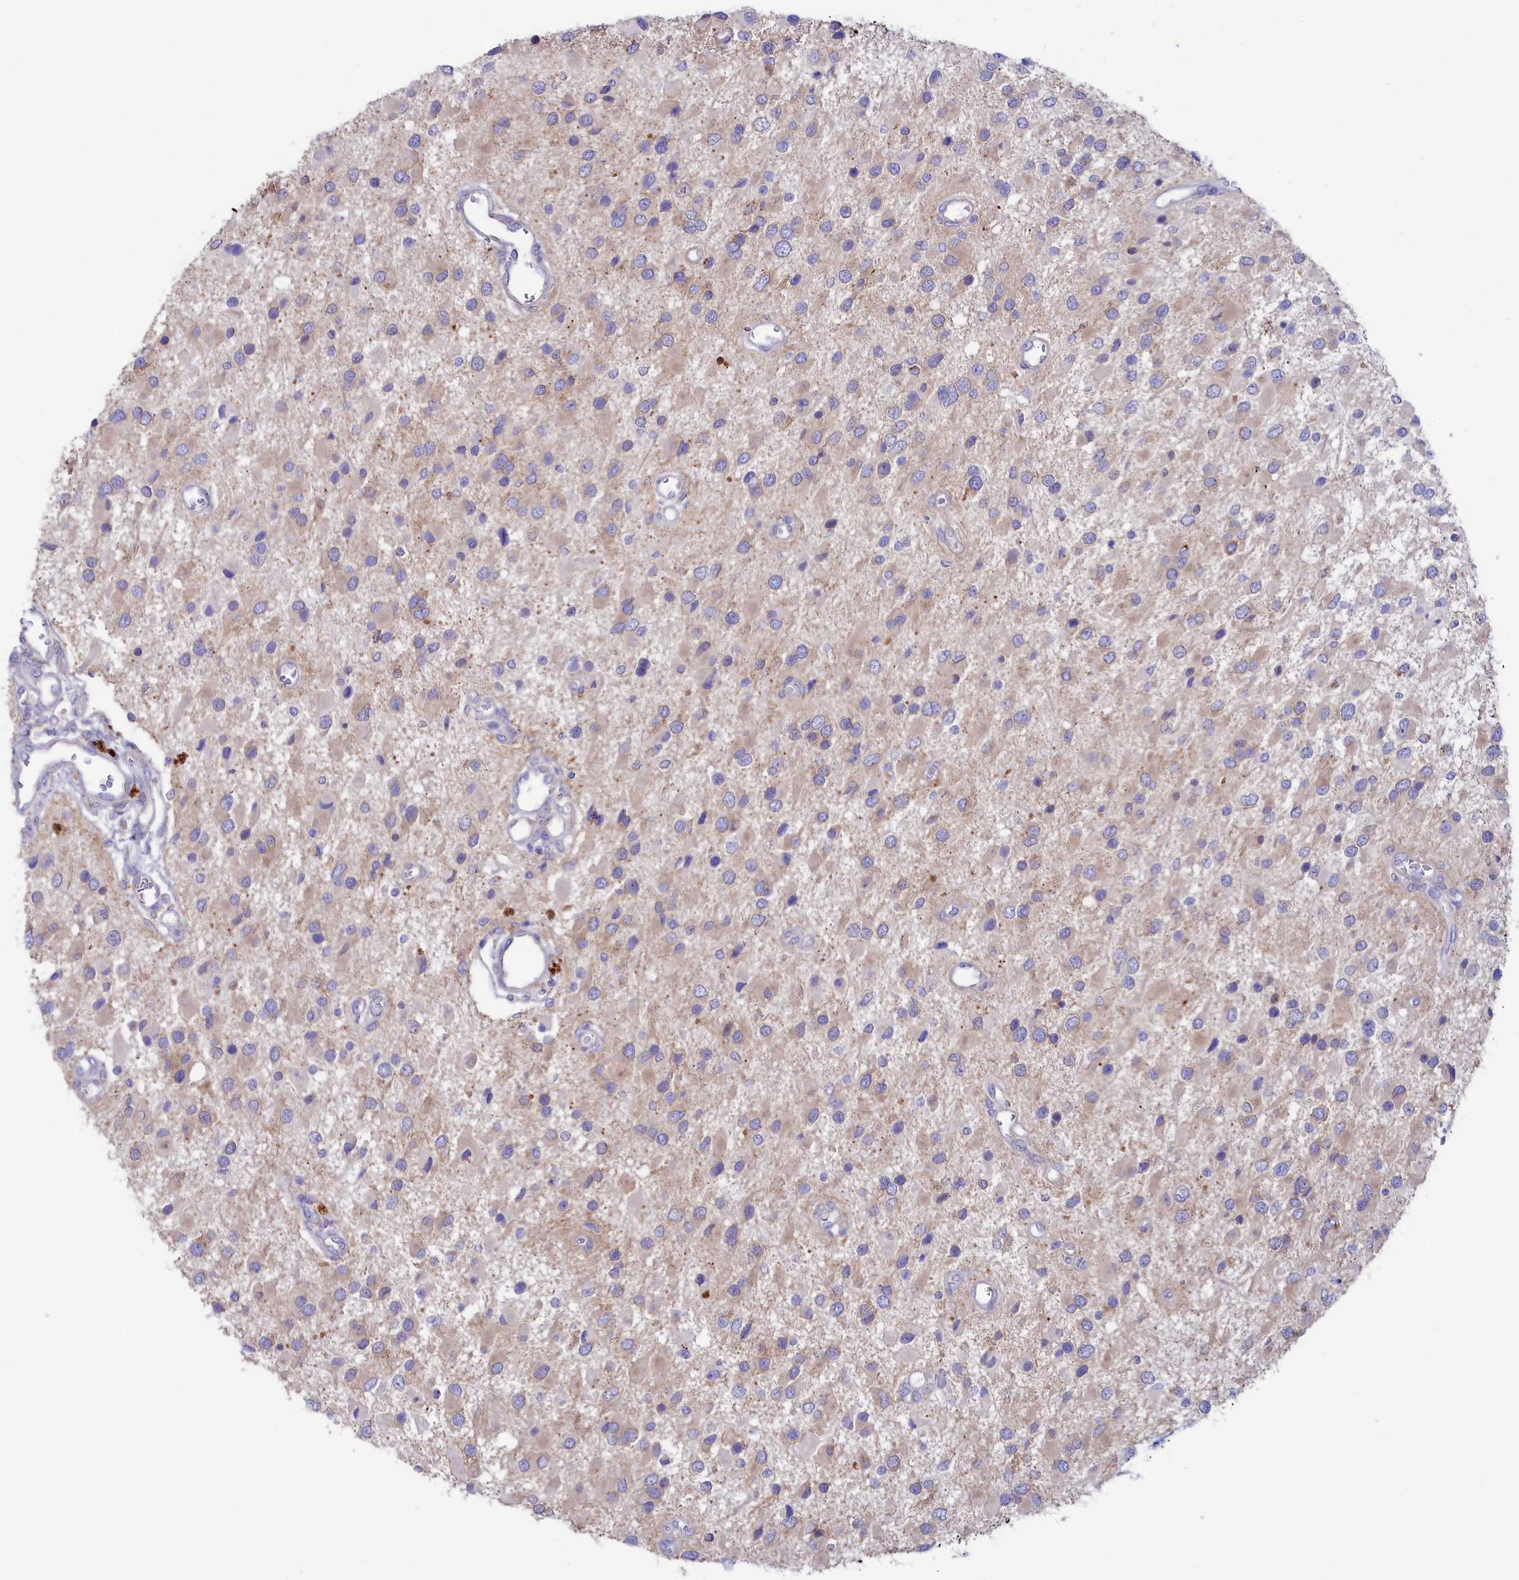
{"staining": {"intensity": "negative", "quantity": "none", "location": "none"}, "tissue": "glioma", "cell_type": "Tumor cells", "image_type": "cancer", "snomed": [{"axis": "morphology", "description": "Glioma, malignant, High grade"}, {"axis": "topography", "description": "Brain"}], "caption": "Immunohistochemistry (IHC) image of malignant glioma (high-grade) stained for a protein (brown), which displays no expression in tumor cells.", "gene": "VPS26B", "patient": {"sex": "male", "age": 53}}